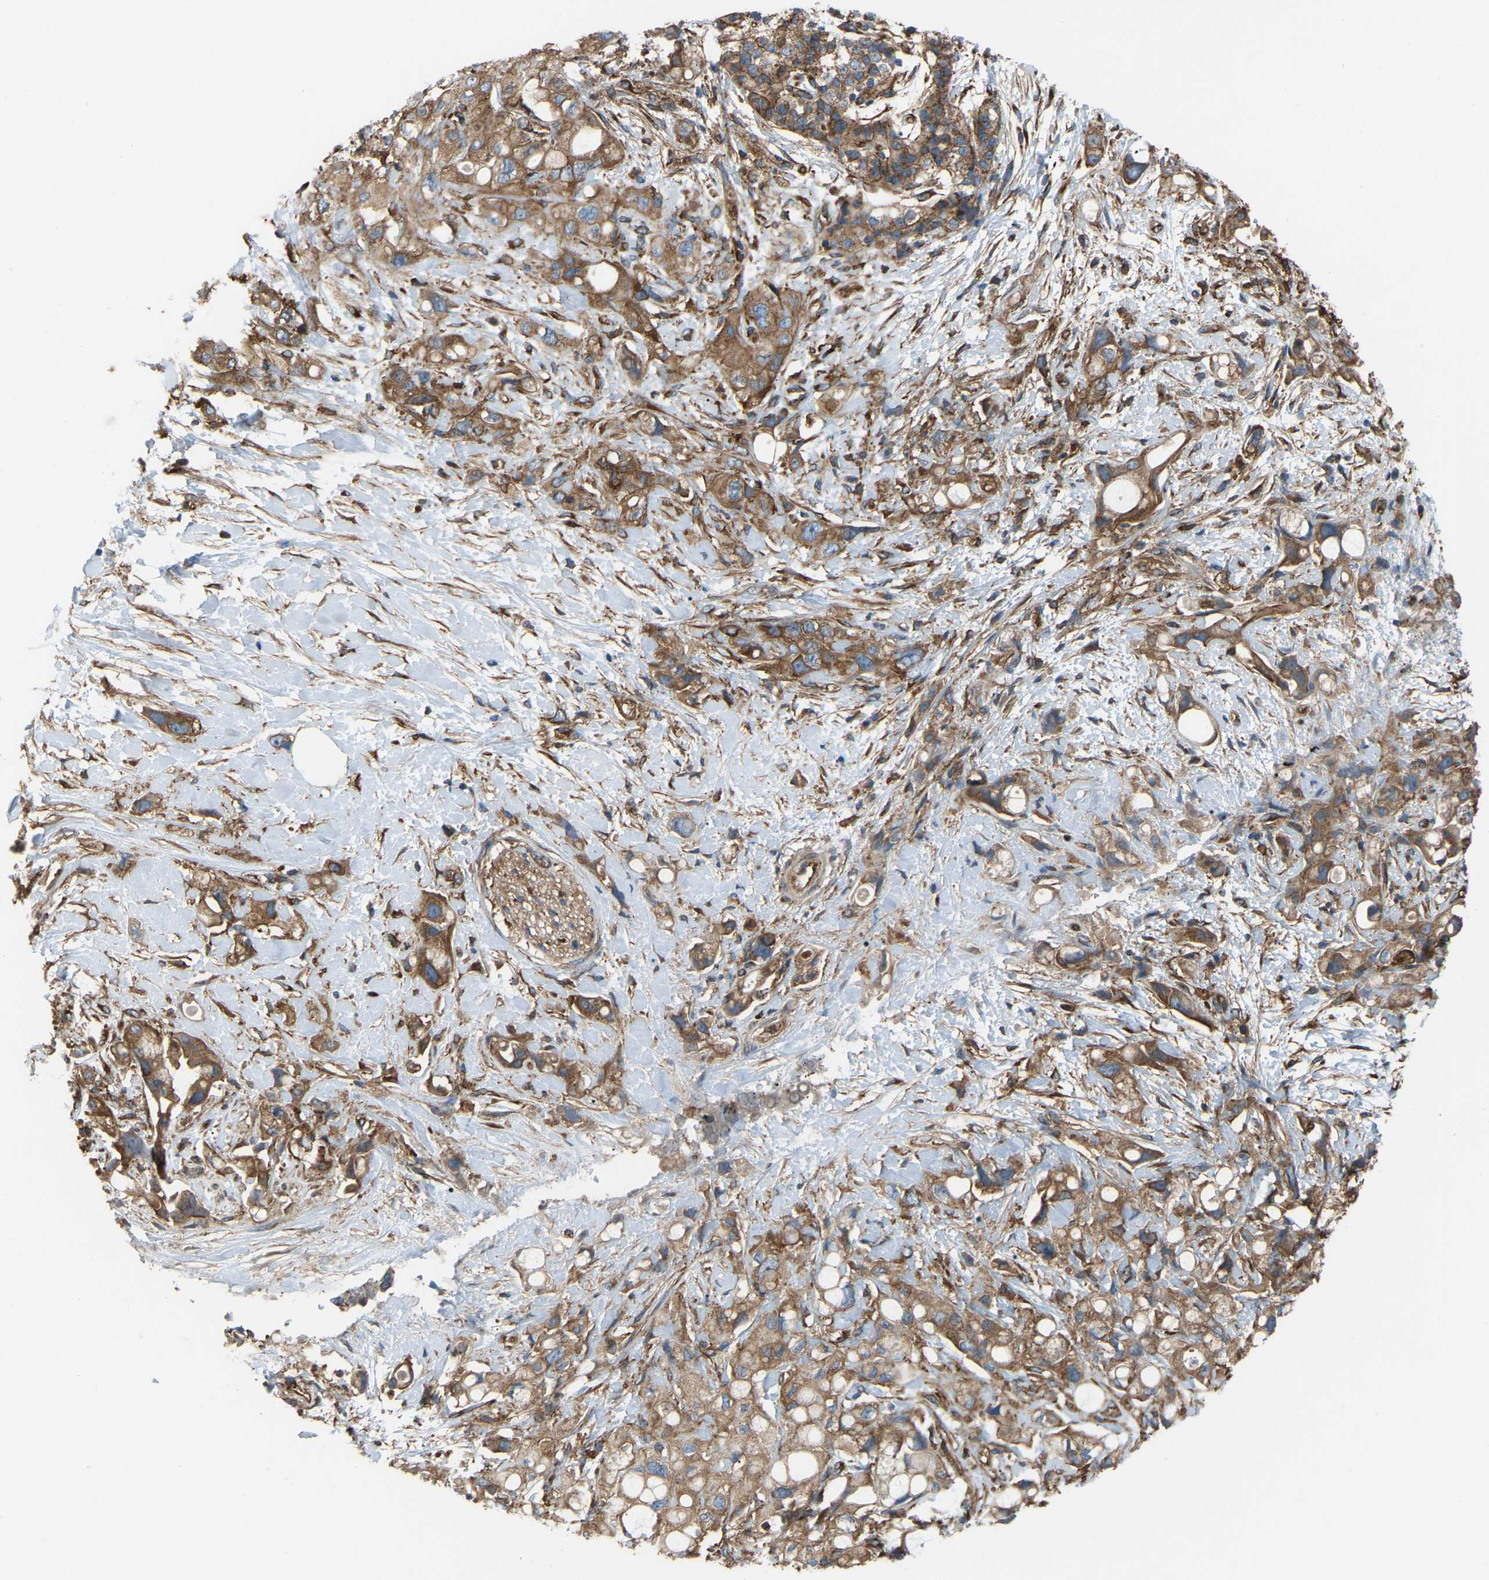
{"staining": {"intensity": "moderate", "quantity": ">75%", "location": "cytoplasmic/membranous"}, "tissue": "pancreatic cancer", "cell_type": "Tumor cells", "image_type": "cancer", "snomed": [{"axis": "morphology", "description": "Adenocarcinoma, NOS"}, {"axis": "topography", "description": "Pancreas"}], "caption": "Adenocarcinoma (pancreatic) stained with a protein marker reveals moderate staining in tumor cells.", "gene": "PICALM", "patient": {"sex": "female", "age": 56}}